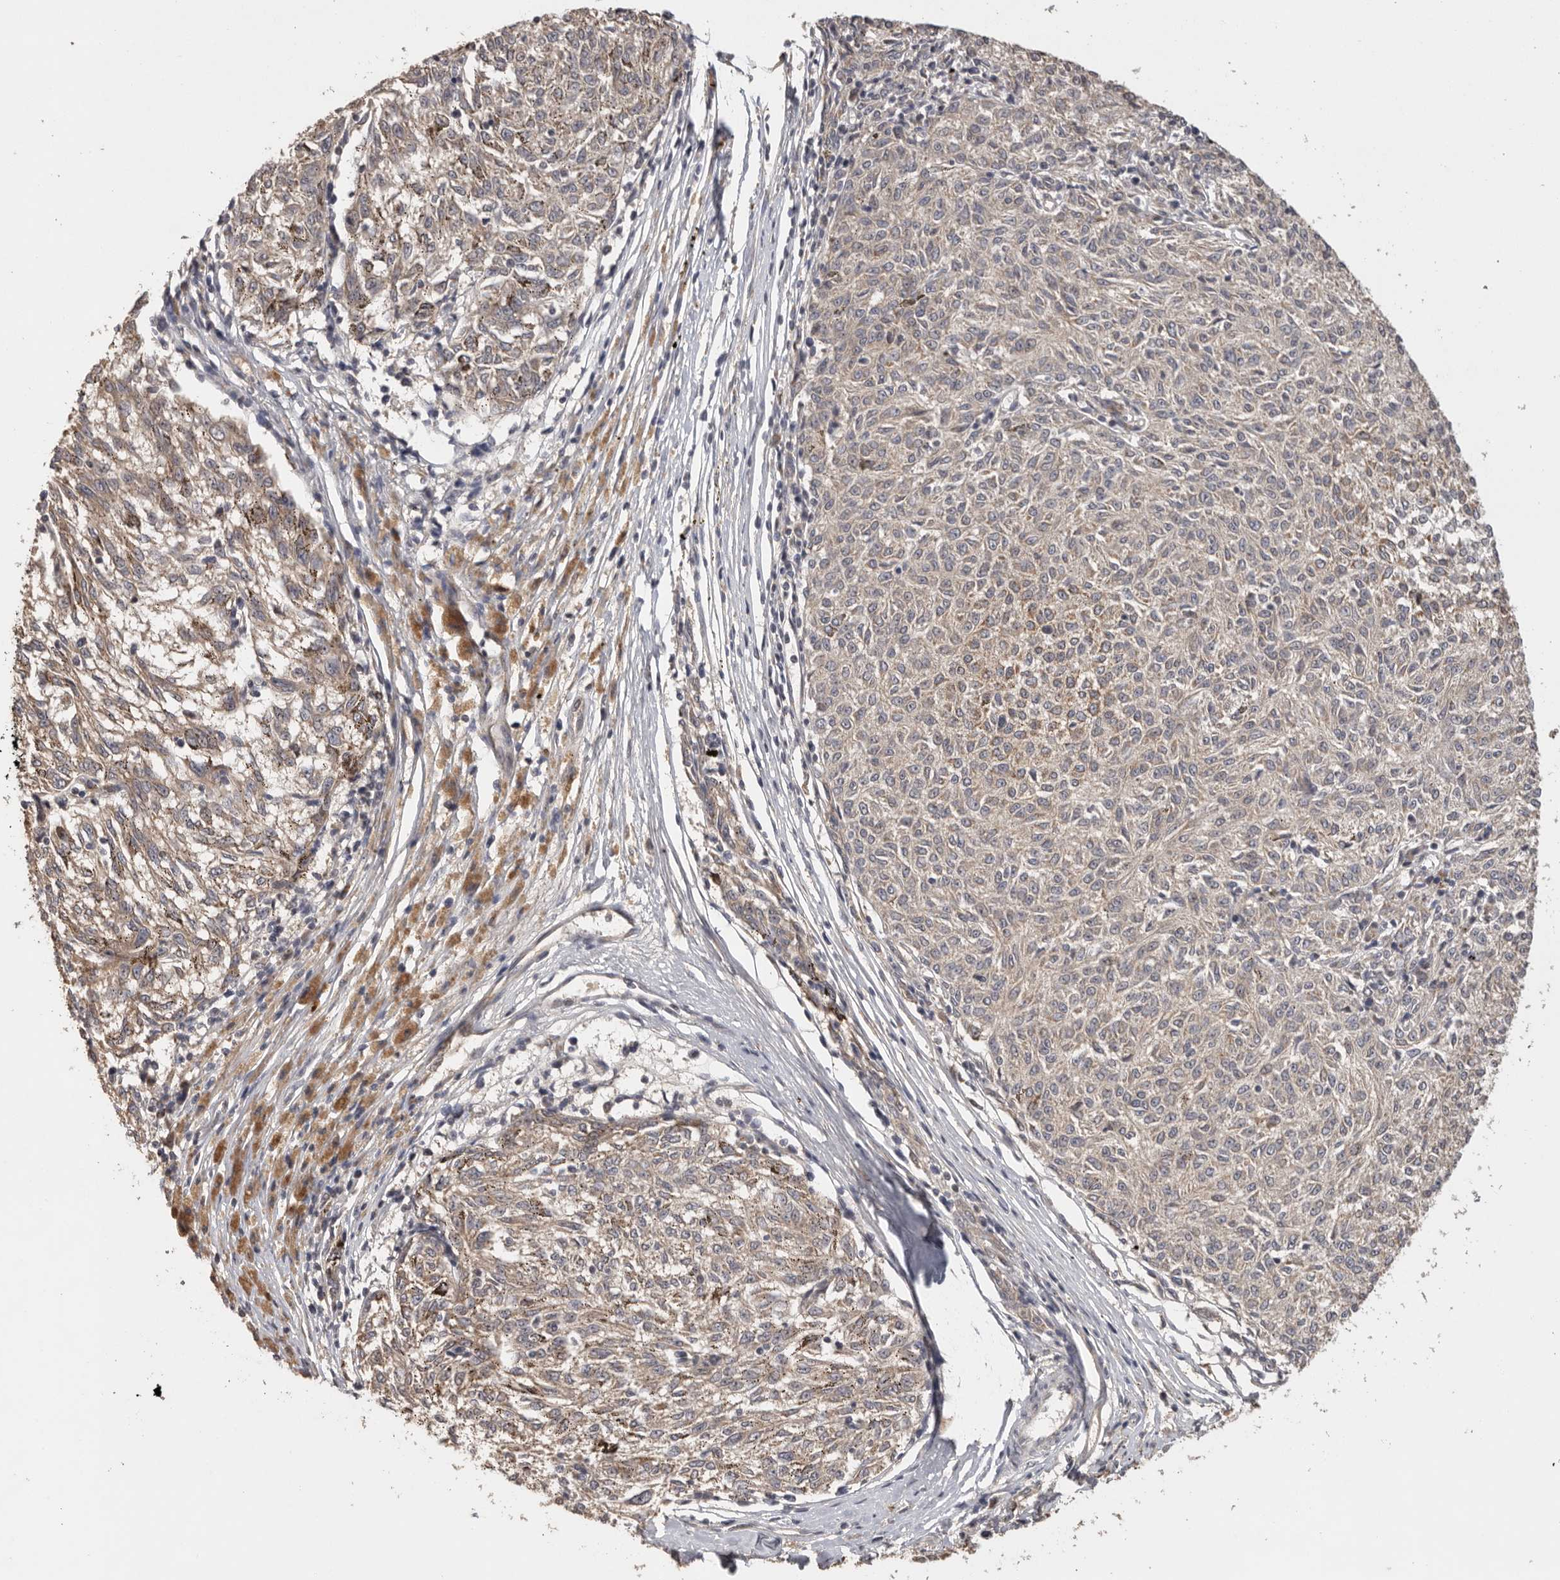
{"staining": {"intensity": "weak", "quantity": "<25%", "location": "cytoplasmic/membranous"}, "tissue": "melanoma", "cell_type": "Tumor cells", "image_type": "cancer", "snomed": [{"axis": "morphology", "description": "Malignant melanoma, NOS"}, {"axis": "topography", "description": "Skin"}], "caption": "Immunohistochemistry histopathology image of neoplastic tissue: melanoma stained with DAB displays no significant protein expression in tumor cells.", "gene": "BAIAP2", "patient": {"sex": "female", "age": 72}}